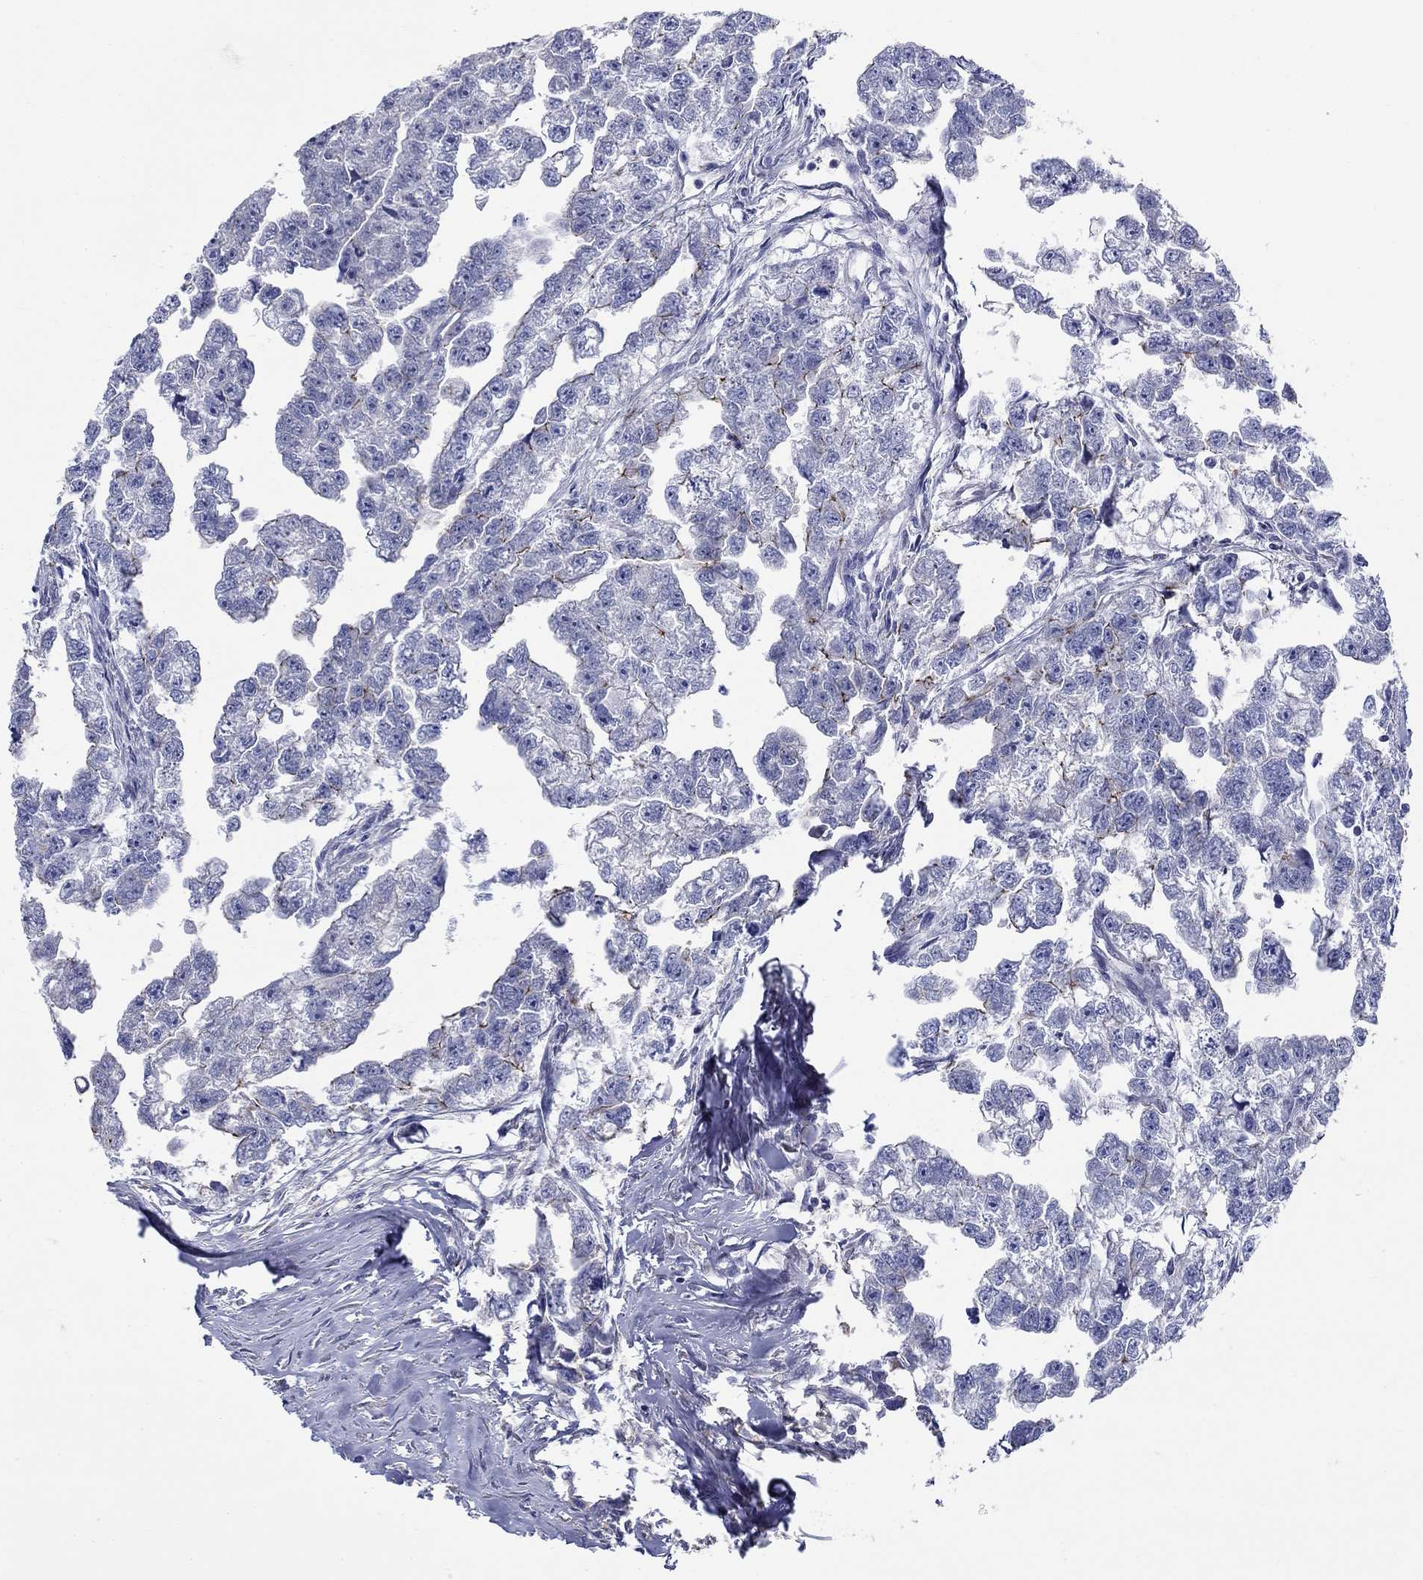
{"staining": {"intensity": "negative", "quantity": "none", "location": "none"}, "tissue": "testis cancer", "cell_type": "Tumor cells", "image_type": "cancer", "snomed": [{"axis": "morphology", "description": "Carcinoma, Embryonal, NOS"}, {"axis": "morphology", "description": "Teratoma, malignant, NOS"}, {"axis": "topography", "description": "Testis"}], "caption": "Immunohistochemistry (IHC) of human testis teratoma (malignant) demonstrates no staining in tumor cells. Nuclei are stained in blue.", "gene": "QRFPR", "patient": {"sex": "male", "age": 44}}